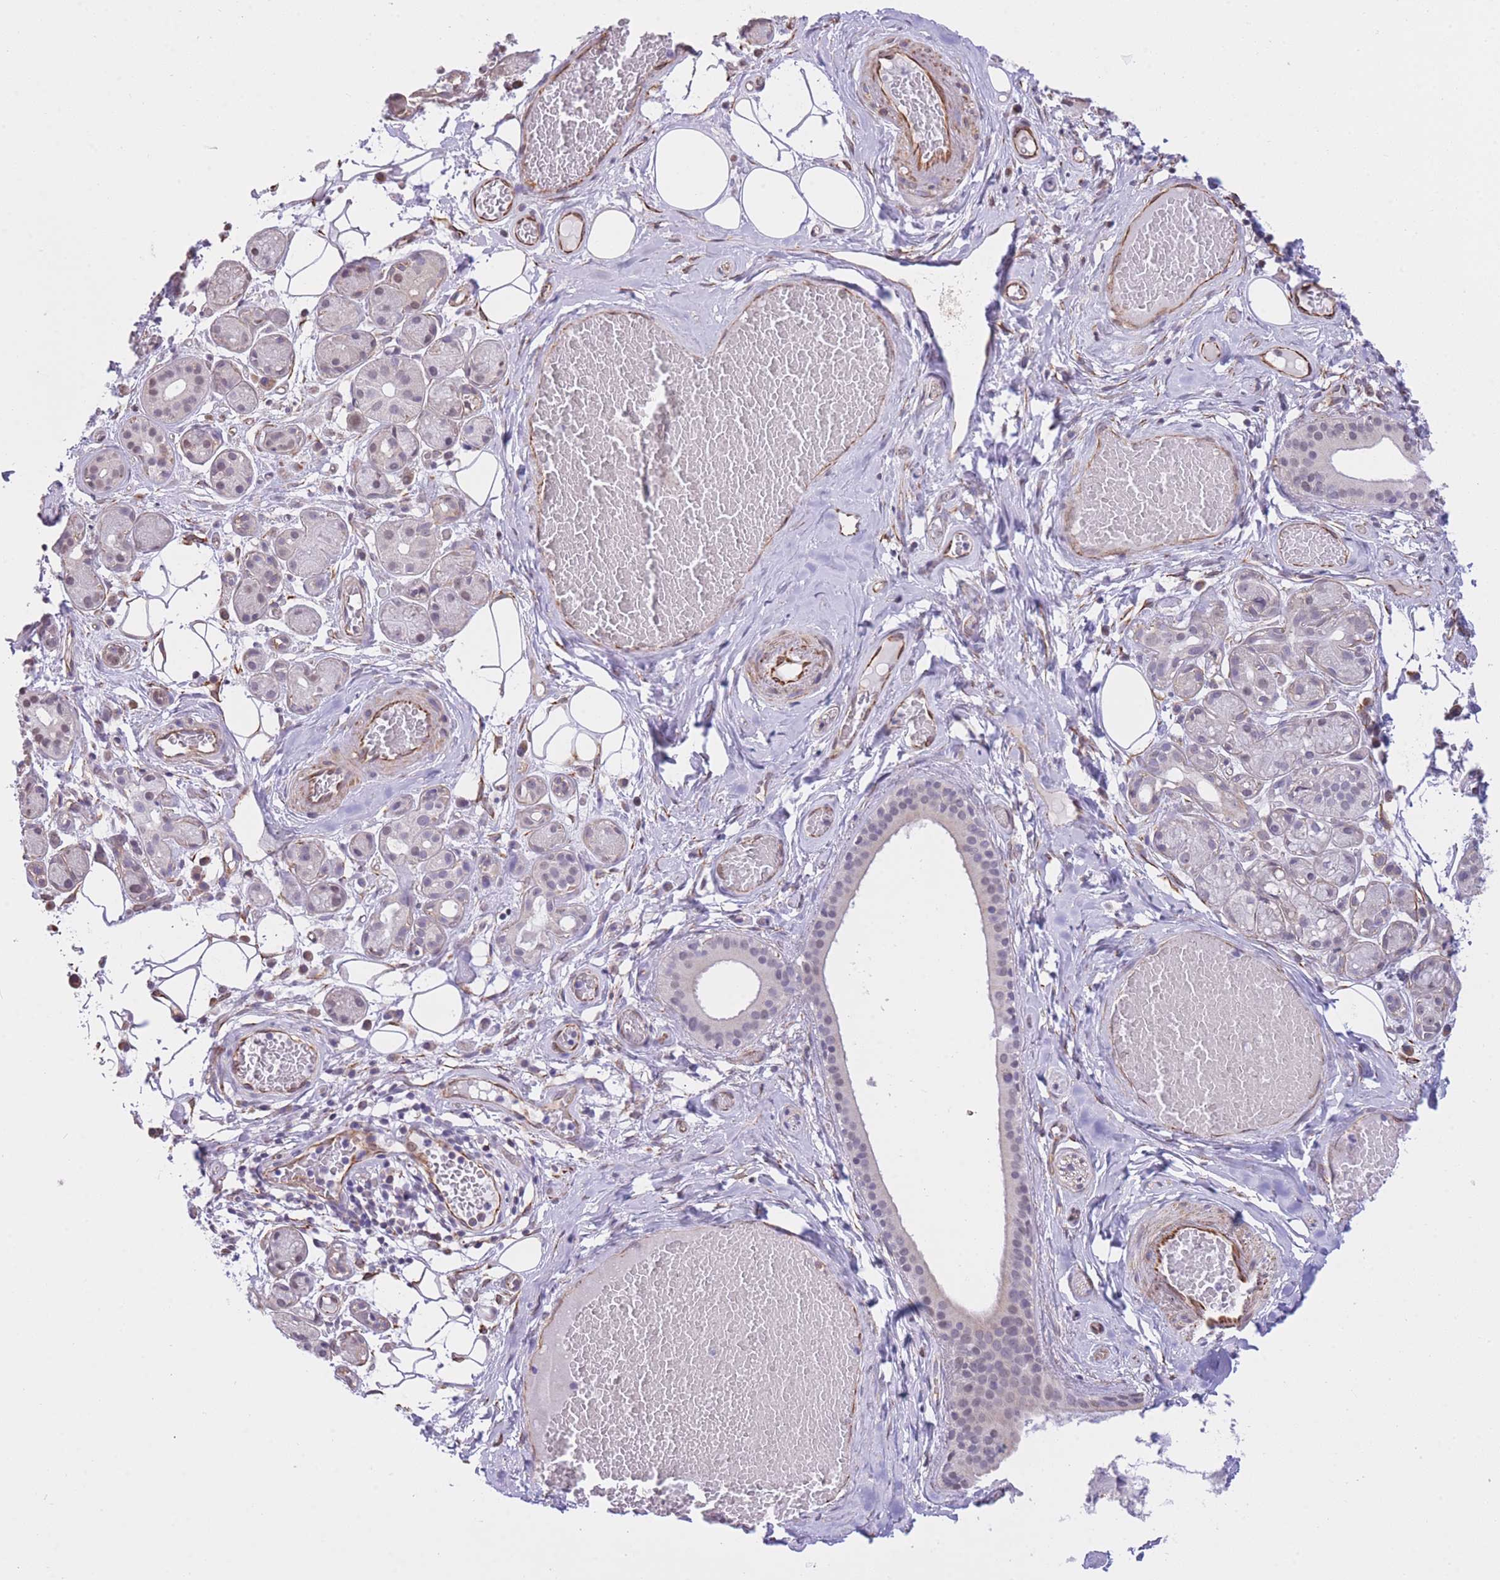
{"staining": {"intensity": "weak", "quantity": "<25%", "location": "nuclear"}, "tissue": "salivary gland", "cell_type": "Glandular cells", "image_type": "normal", "snomed": [{"axis": "morphology", "description": "Normal tissue, NOS"}, {"axis": "topography", "description": "Salivary gland"}], "caption": "Normal salivary gland was stained to show a protein in brown. There is no significant expression in glandular cells. The staining is performed using DAB (3,3'-diaminobenzidine) brown chromogen with nuclei counter-stained in using hematoxylin.", "gene": "PSG11", "patient": {"sex": "male", "age": 82}}